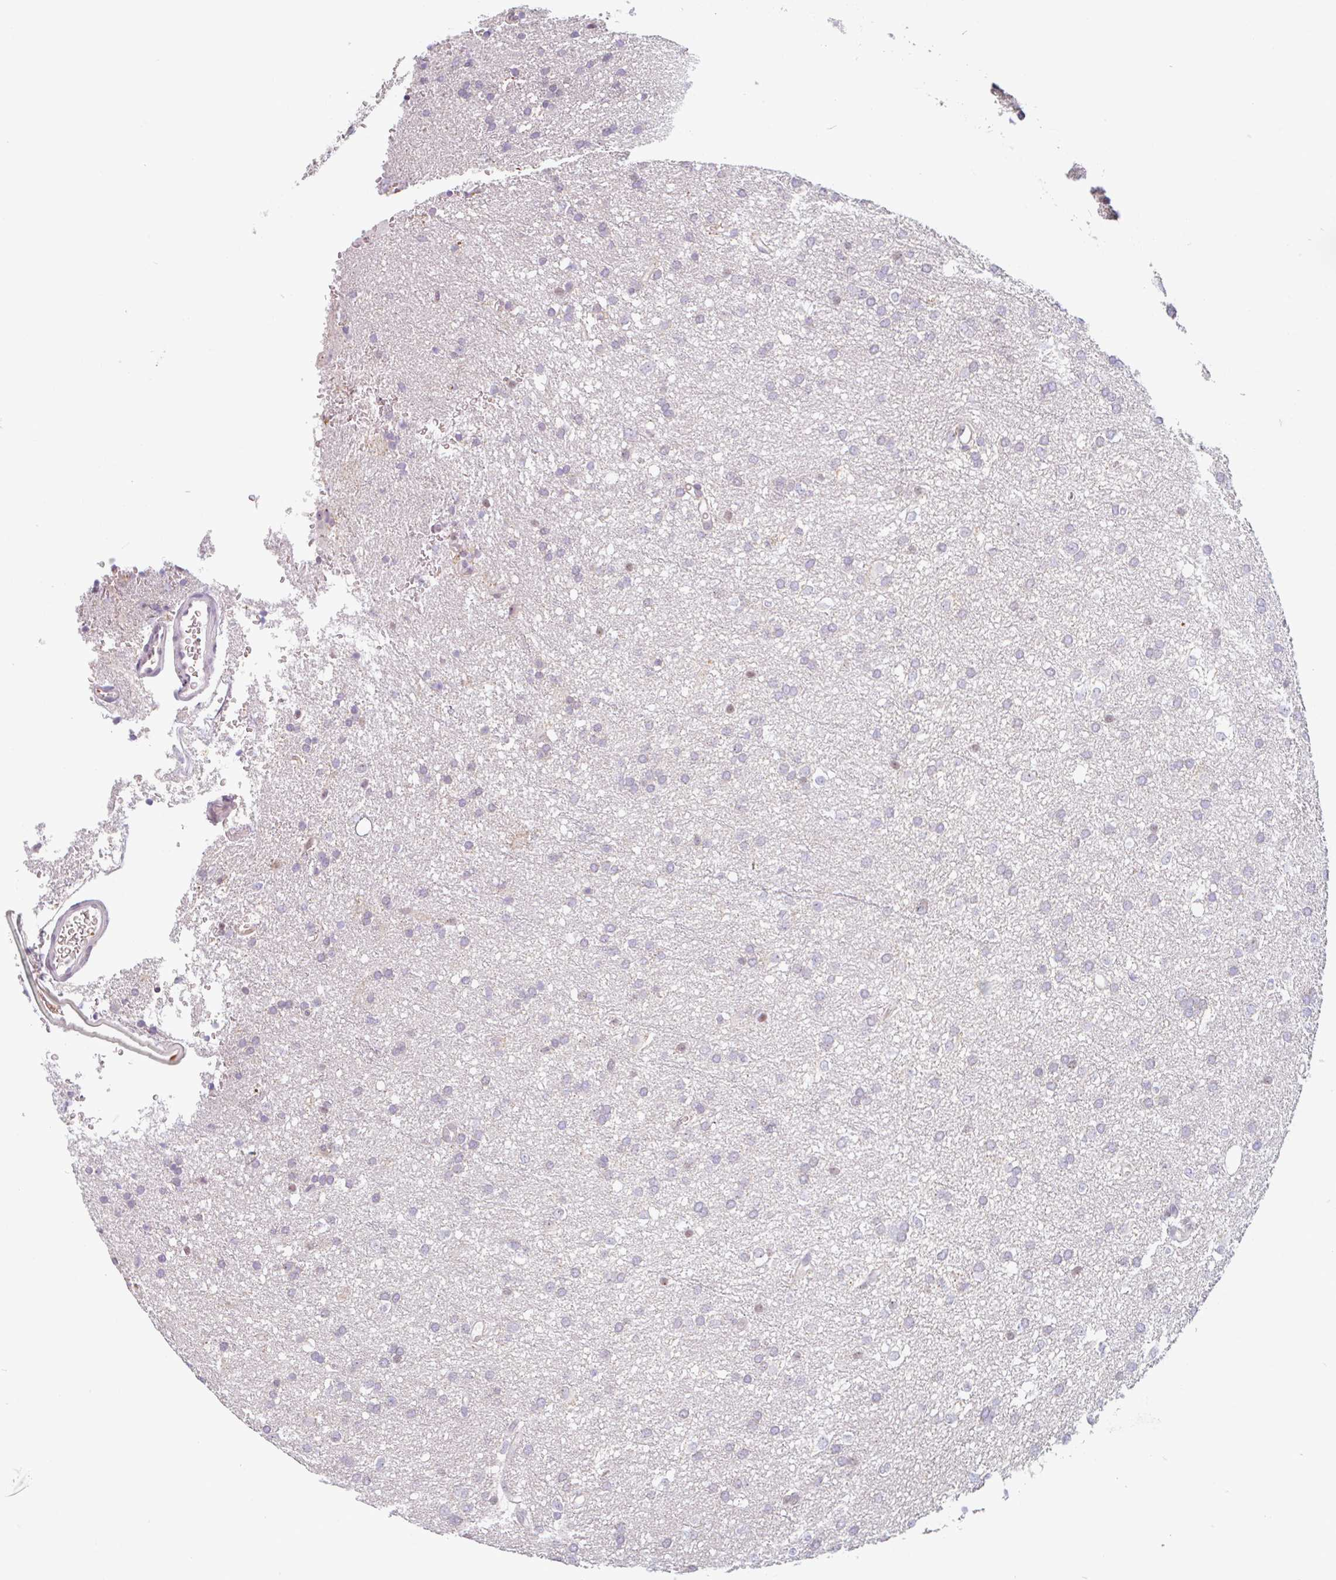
{"staining": {"intensity": "negative", "quantity": "none", "location": "none"}, "tissue": "glioma", "cell_type": "Tumor cells", "image_type": "cancer", "snomed": [{"axis": "morphology", "description": "Glioma, malignant, Low grade"}, {"axis": "topography", "description": "Brain"}], "caption": "IHC of human low-grade glioma (malignant) exhibits no staining in tumor cells. (Brightfield microscopy of DAB immunohistochemistry at high magnification).", "gene": "TMEM119", "patient": {"sex": "female", "age": 33}}